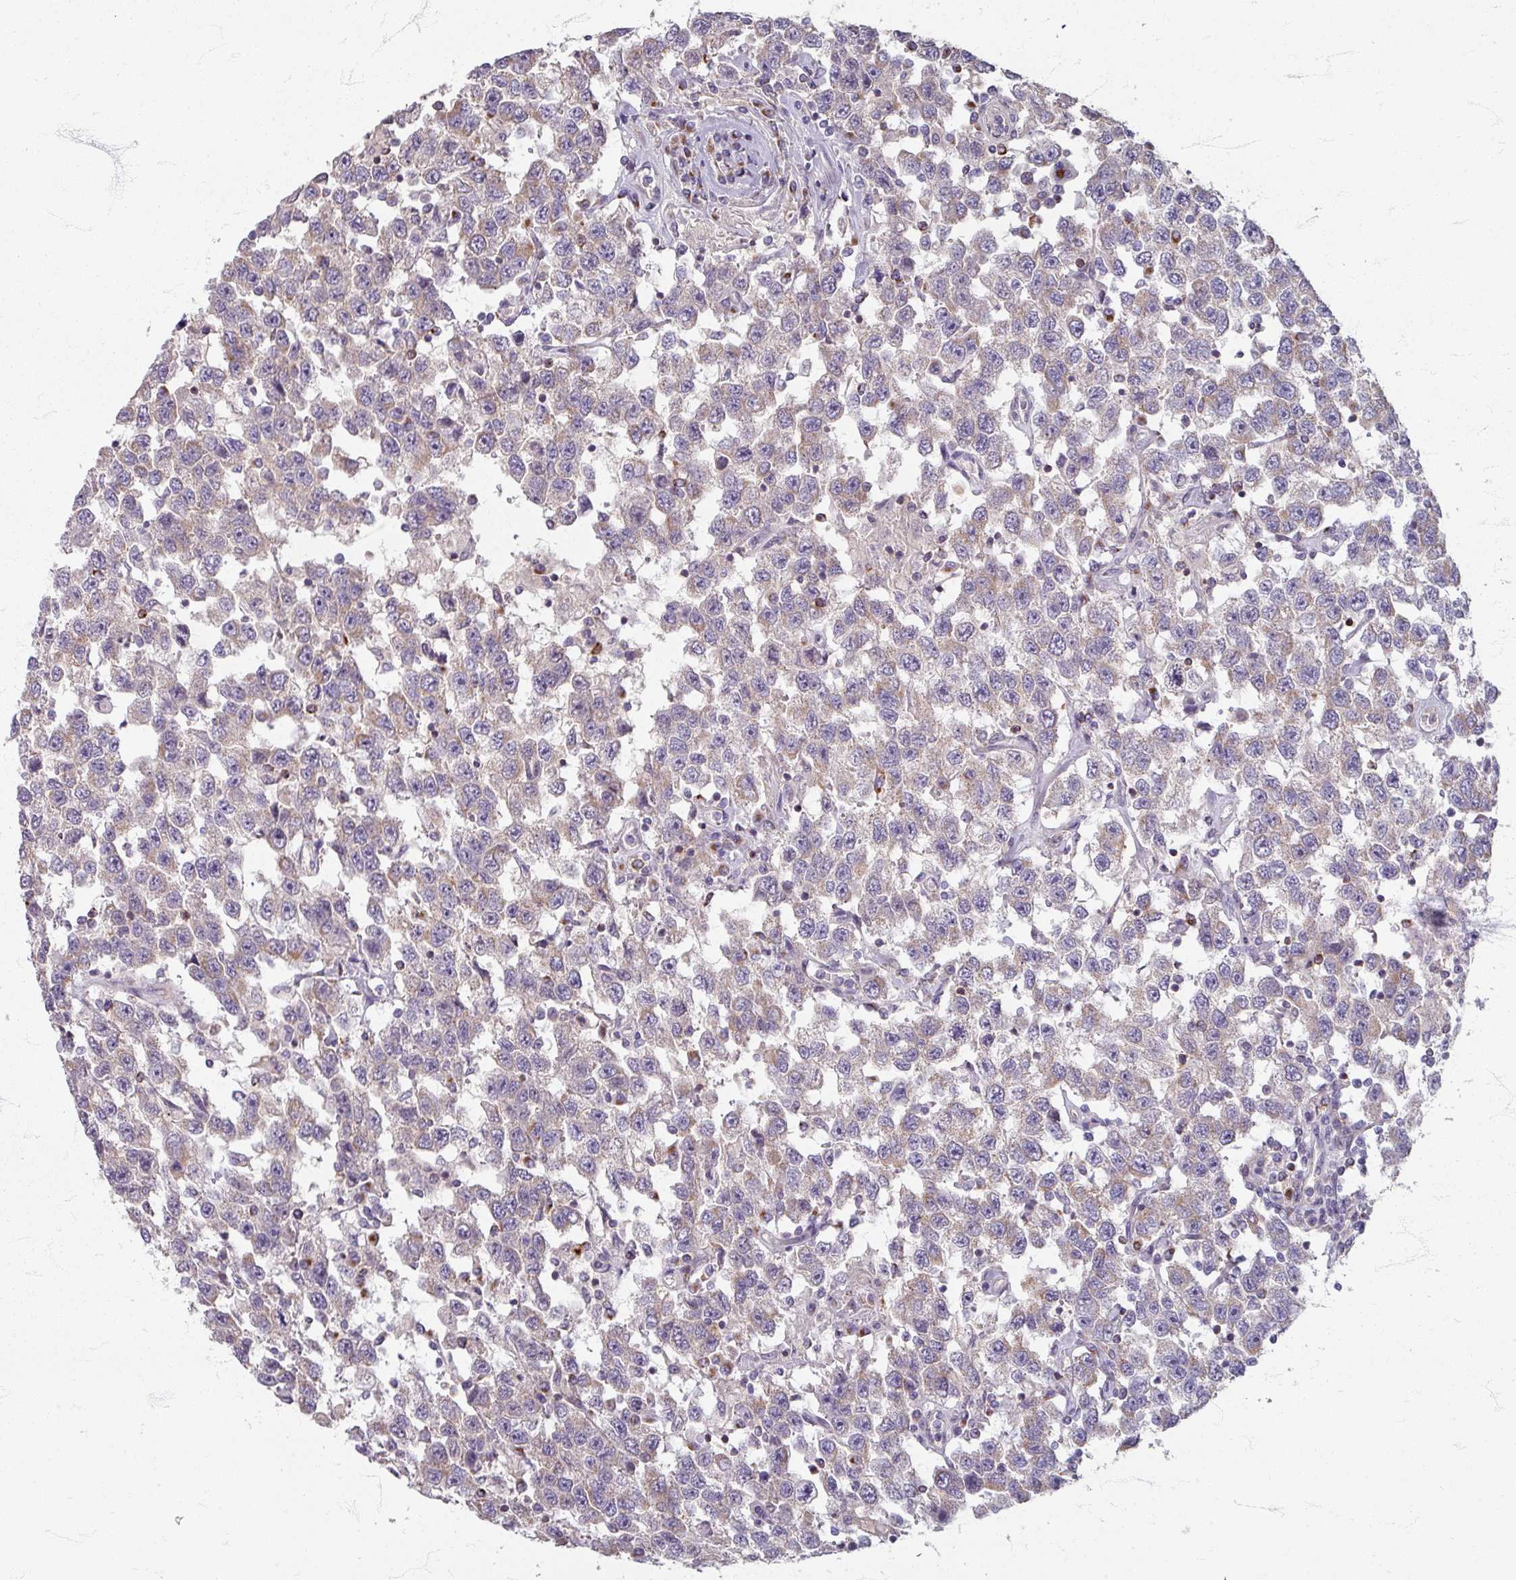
{"staining": {"intensity": "negative", "quantity": "none", "location": "none"}, "tissue": "testis cancer", "cell_type": "Tumor cells", "image_type": "cancer", "snomed": [{"axis": "morphology", "description": "Seminoma, NOS"}, {"axis": "topography", "description": "Testis"}], "caption": "Micrograph shows no significant protein staining in tumor cells of testis cancer (seminoma).", "gene": "GABARAPL1", "patient": {"sex": "male", "age": 41}}